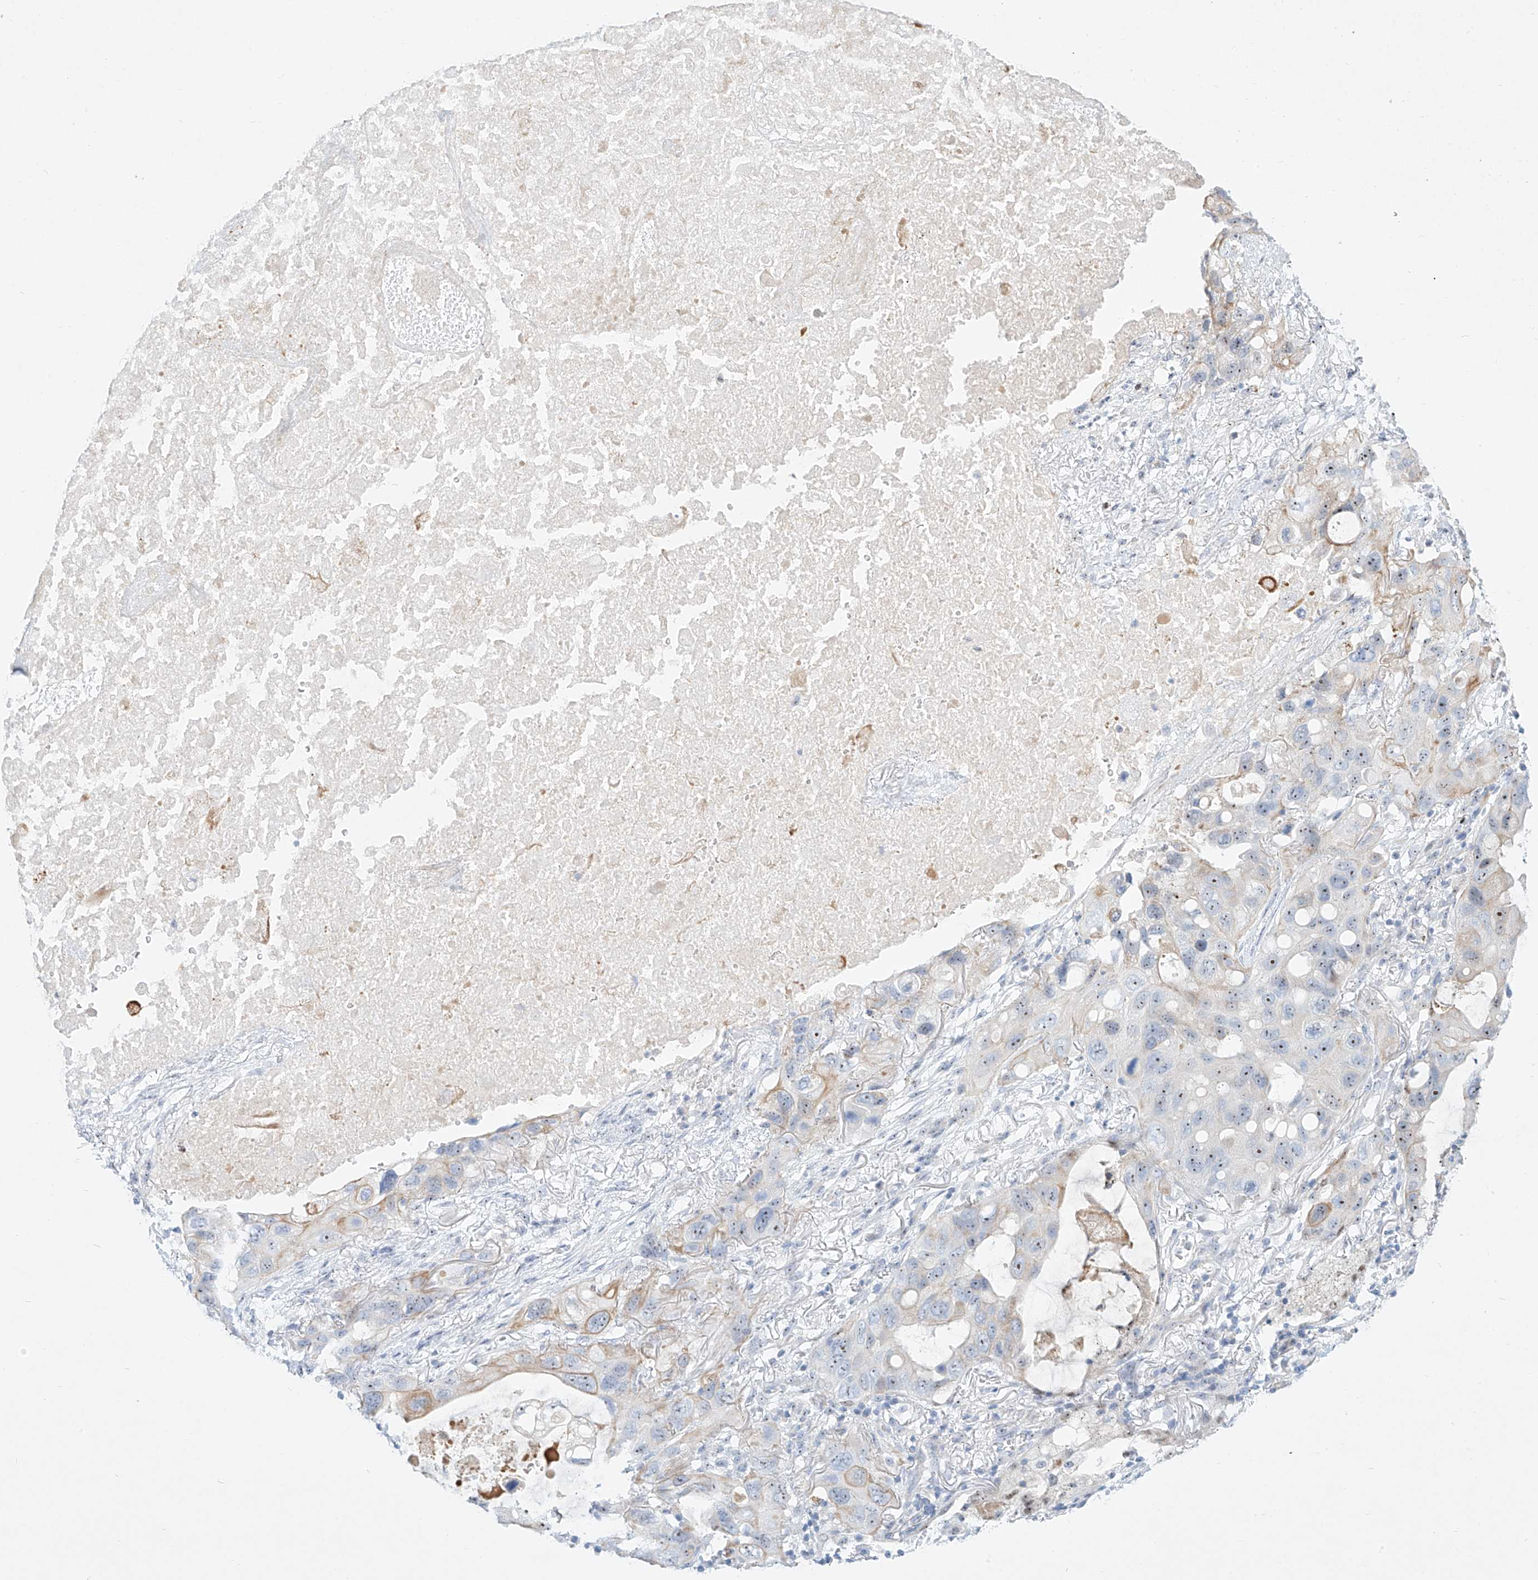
{"staining": {"intensity": "weak", "quantity": "25%-75%", "location": "cytoplasmic/membranous,nuclear"}, "tissue": "lung cancer", "cell_type": "Tumor cells", "image_type": "cancer", "snomed": [{"axis": "morphology", "description": "Squamous cell carcinoma, NOS"}, {"axis": "topography", "description": "Lung"}], "caption": "Brown immunohistochemical staining in human lung cancer demonstrates weak cytoplasmic/membranous and nuclear positivity in about 25%-75% of tumor cells. (DAB IHC with brightfield microscopy, high magnification).", "gene": "SNU13", "patient": {"sex": "female", "age": 73}}